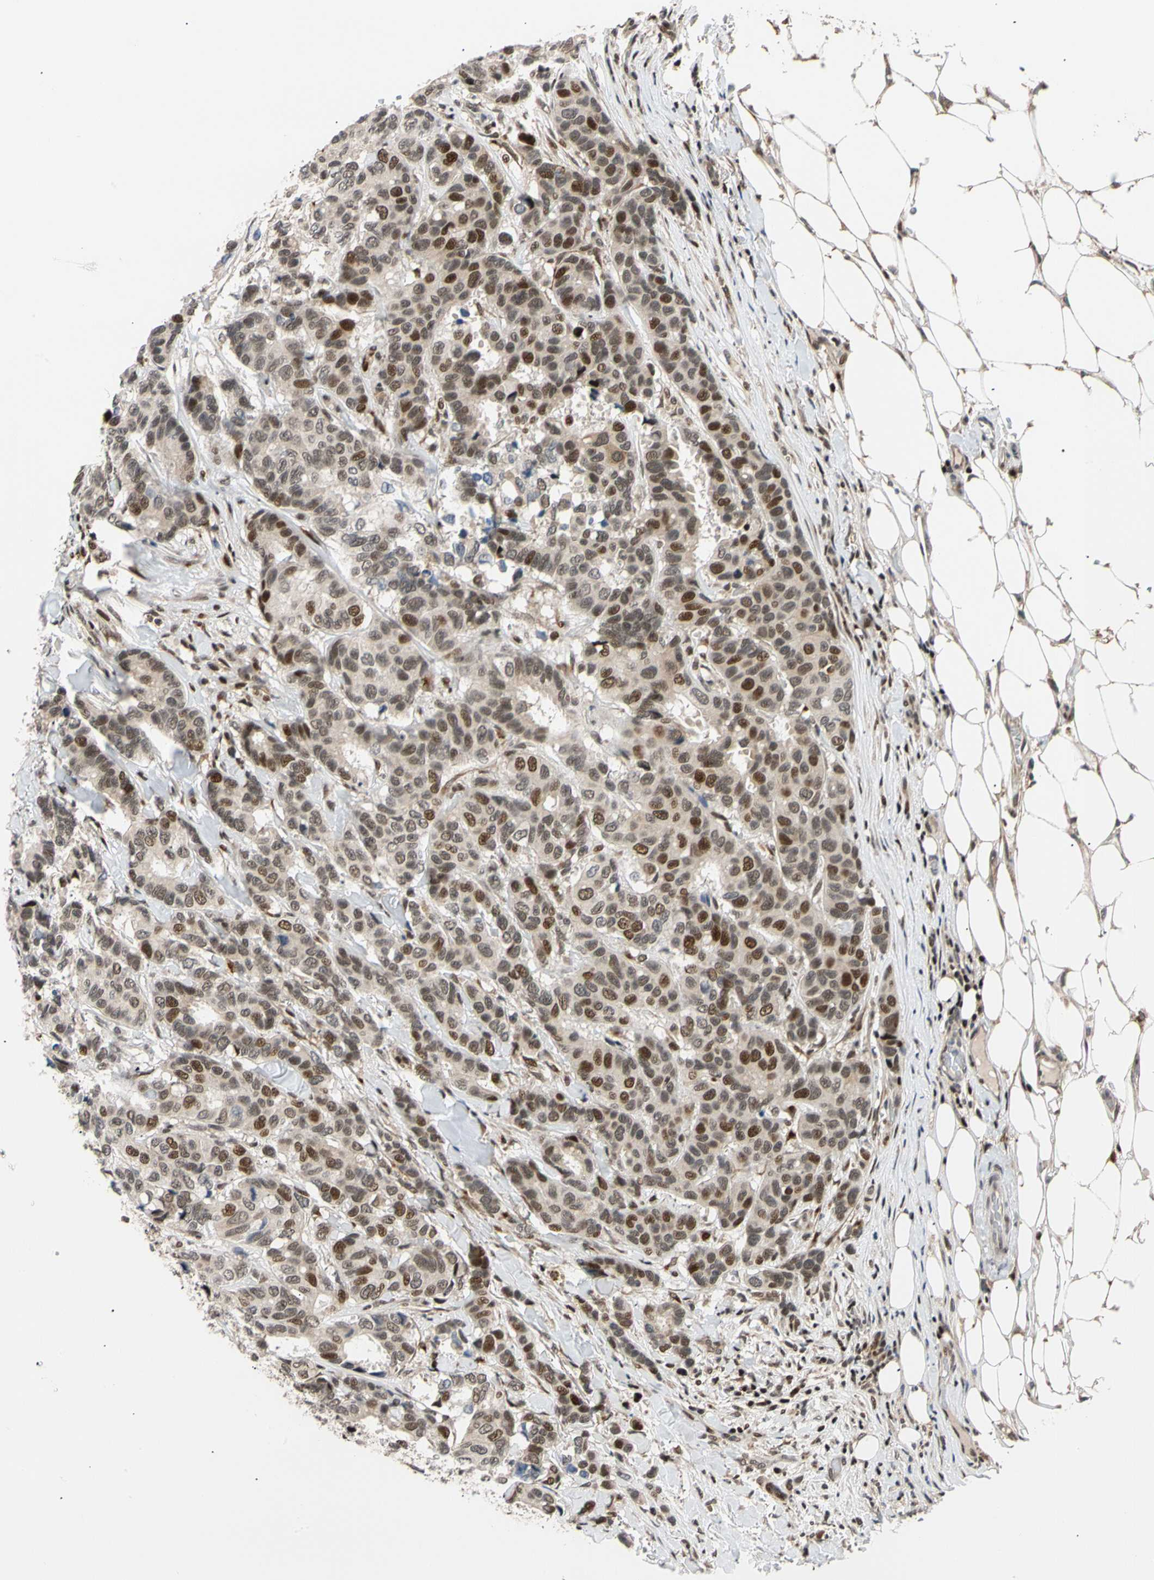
{"staining": {"intensity": "moderate", "quantity": "25%-75%", "location": "nuclear"}, "tissue": "breast cancer", "cell_type": "Tumor cells", "image_type": "cancer", "snomed": [{"axis": "morphology", "description": "Duct carcinoma"}, {"axis": "topography", "description": "Breast"}], "caption": "There is medium levels of moderate nuclear positivity in tumor cells of breast invasive ductal carcinoma, as demonstrated by immunohistochemical staining (brown color).", "gene": "E2F1", "patient": {"sex": "female", "age": 87}}